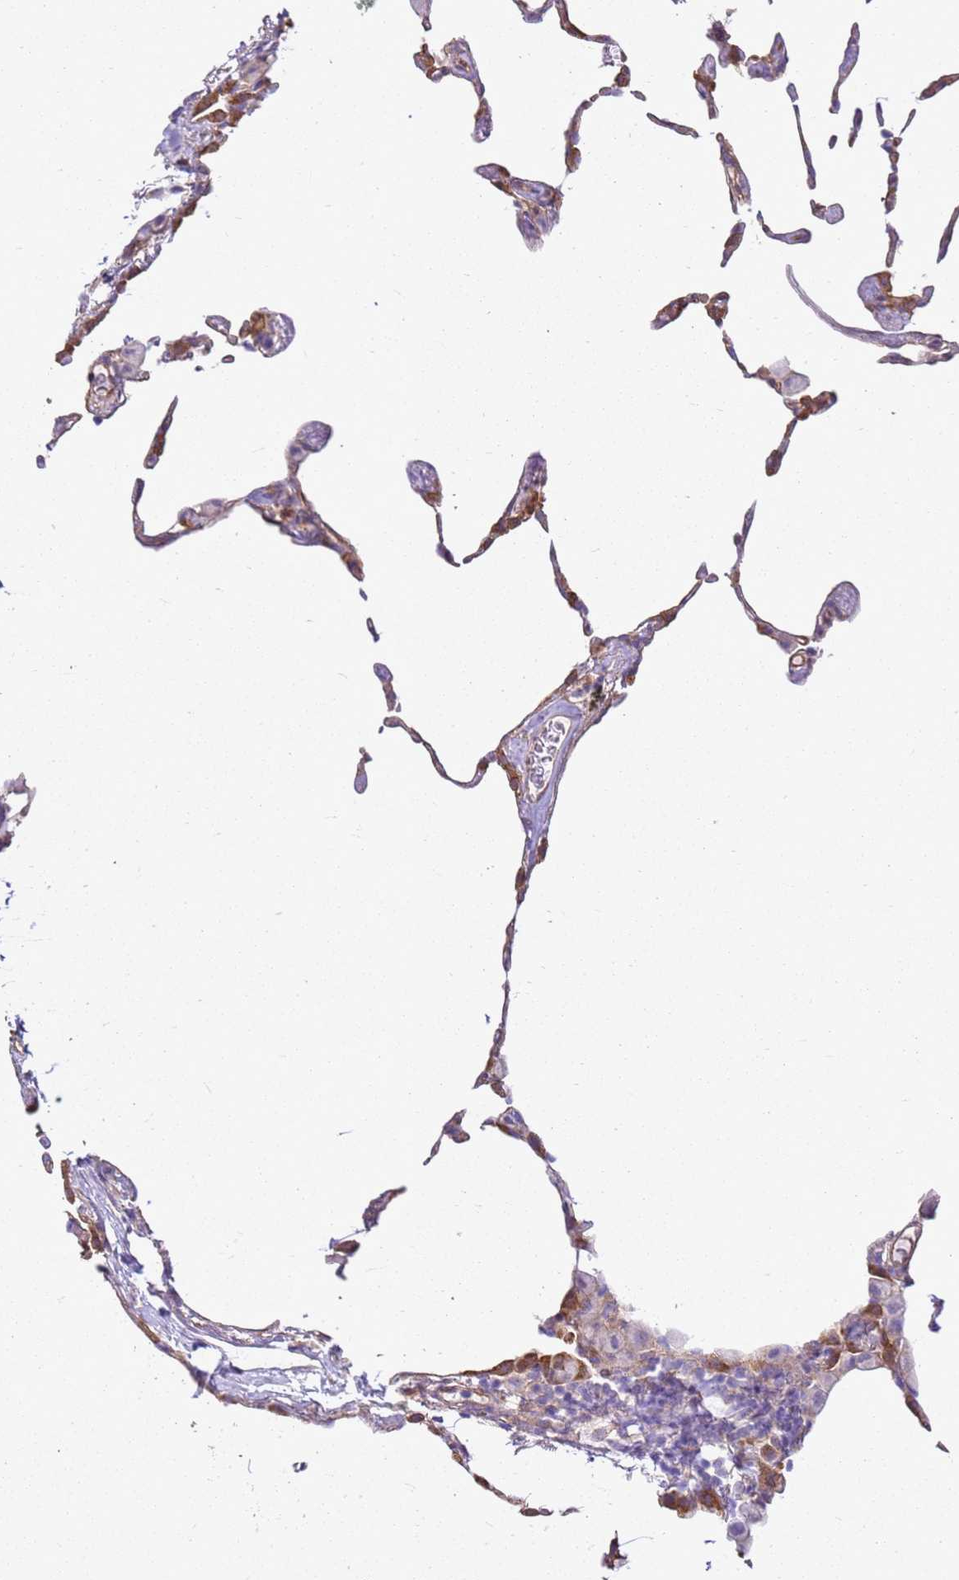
{"staining": {"intensity": "weak", "quantity": "25%-75%", "location": "cytoplasmic/membranous"}, "tissue": "lung", "cell_type": "Alveolar cells", "image_type": "normal", "snomed": [{"axis": "morphology", "description": "Normal tissue, NOS"}, {"axis": "topography", "description": "Lung"}], "caption": "Lung stained with DAB (3,3'-diaminobenzidine) immunohistochemistry exhibits low levels of weak cytoplasmic/membranous staining in approximately 25%-75% of alveolar cells. The staining was performed using DAB (3,3'-diaminobenzidine), with brown indicating positive protein expression. Nuclei are stained blue with hematoxylin.", "gene": "YWHAE", "patient": {"sex": "female", "age": 57}}